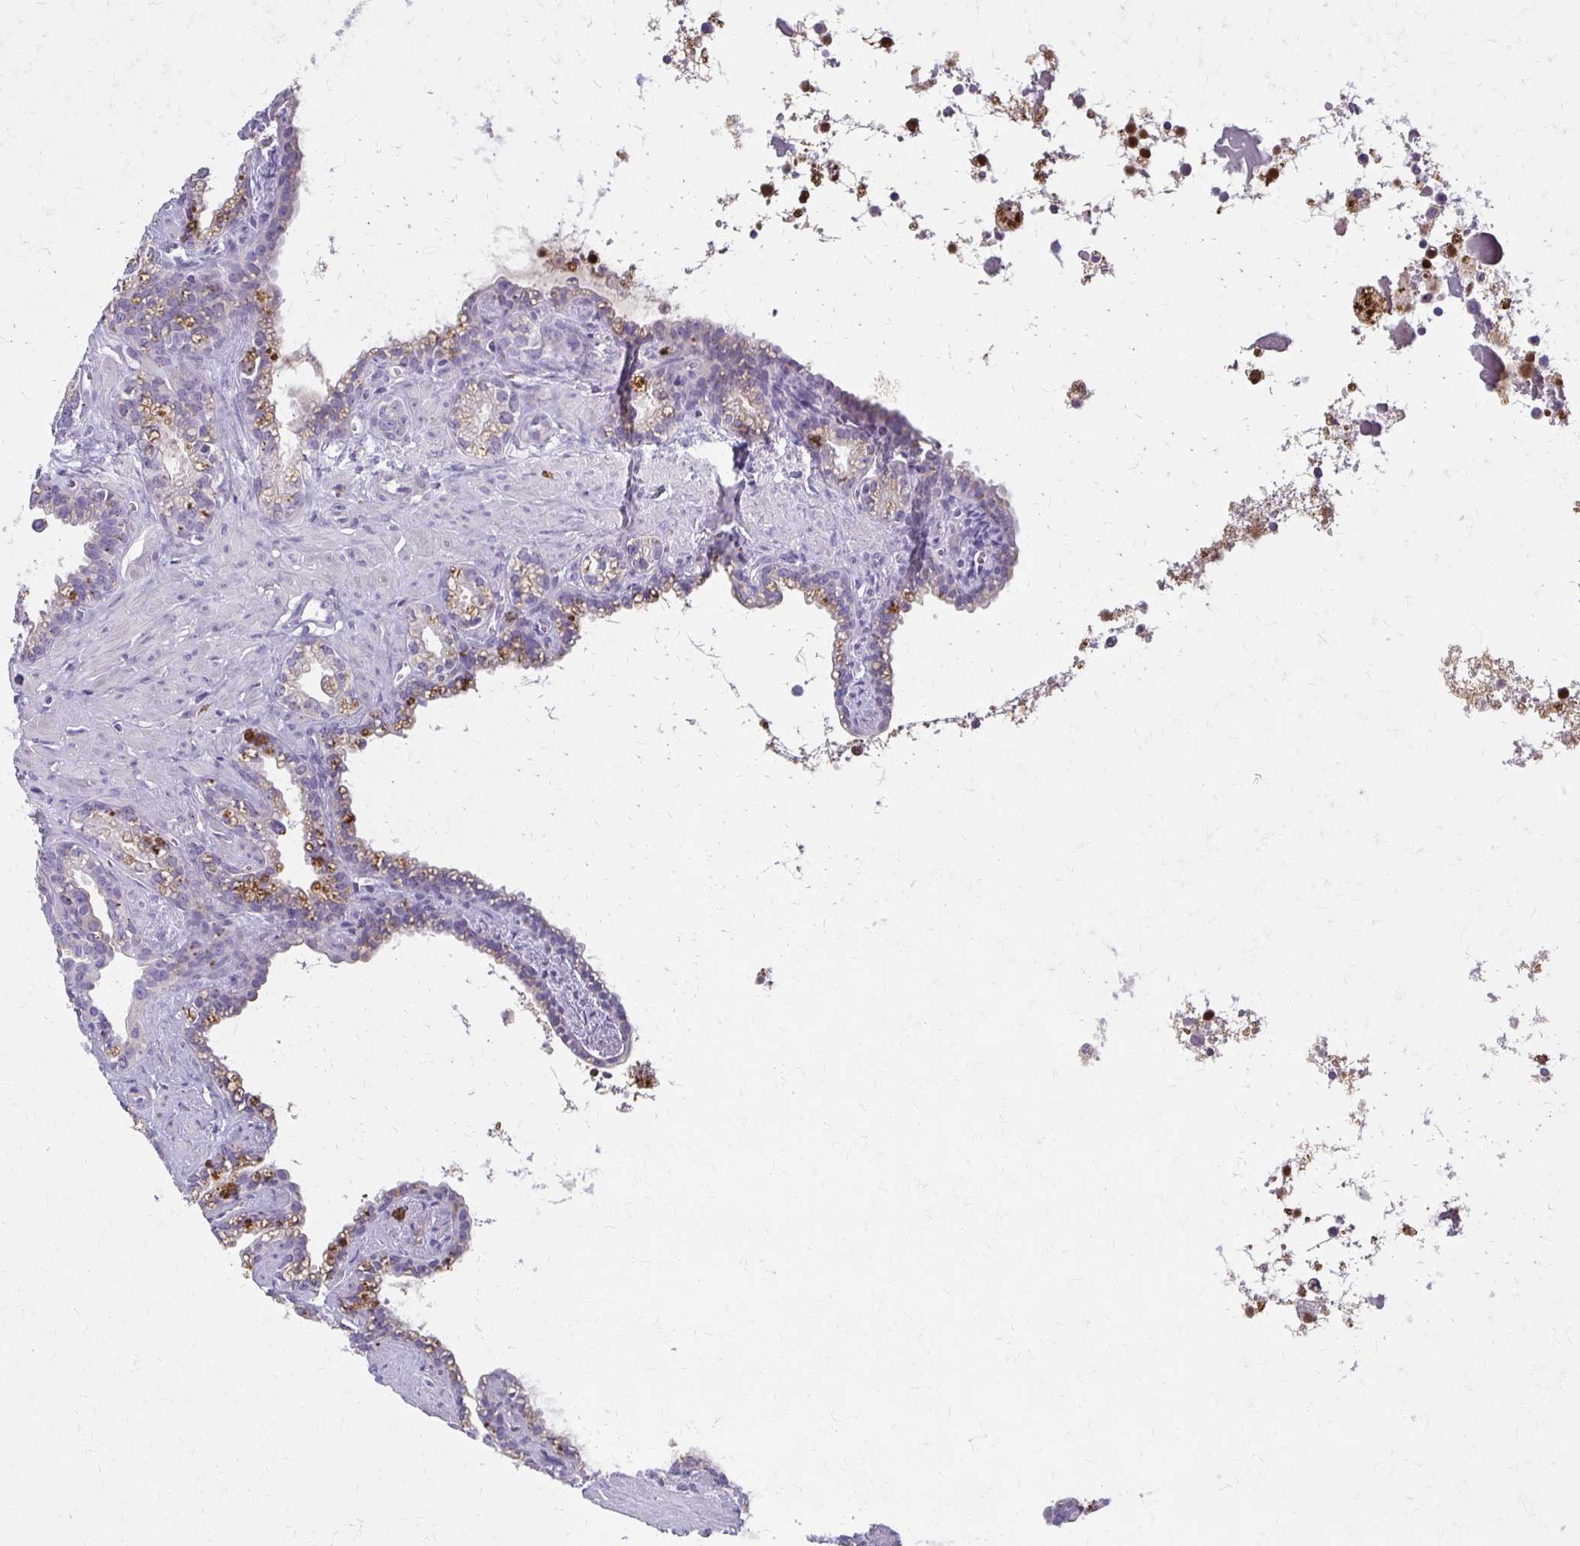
{"staining": {"intensity": "moderate", "quantity": "<25%", "location": "cytoplasmic/membranous"}, "tissue": "seminal vesicle", "cell_type": "Glandular cells", "image_type": "normal", "snomed": [{"axis": "morphology", "description": "Normal tissue, NOS"}, {"axis": "topography", "description": "Seminal veicle"}], "caption": "A high-resolution micrograph shows immunohistochemistry (IHC) staining of benign seminal vesicle, which shows moderate cytoplasmic/membranous expression in about <25% of glandular cells.", "gene": "BBS12", "patient": {"sex": "male", "age": 76}}